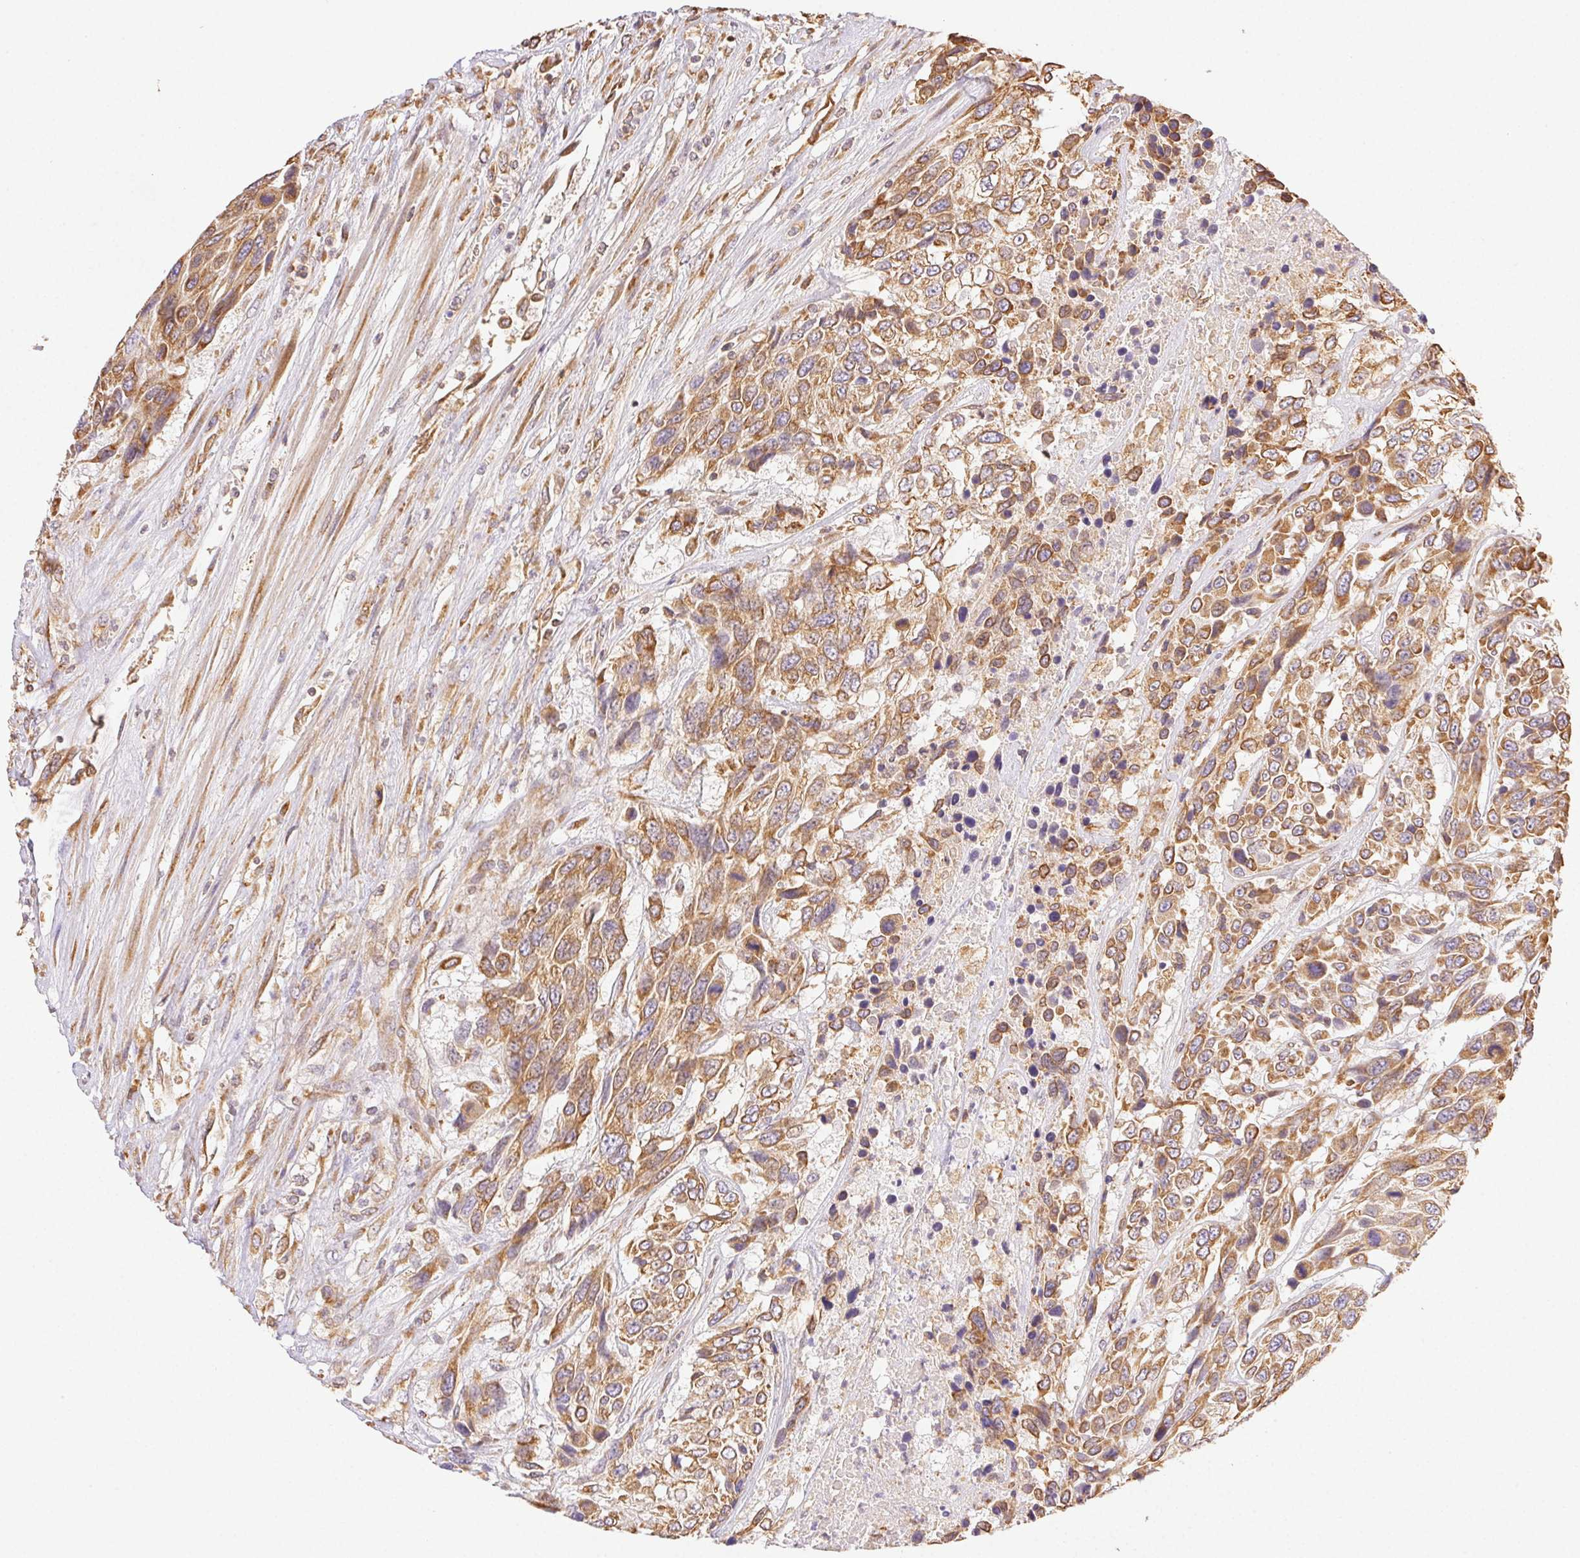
{"staining": {"intensity": "moderate", "quantity": ">75%", "location": "cytoplasmic/membranous"}, "tissue": "urothelial cancer", "cell_type": "Tumor cells", "image_type": "cancer", "snomed": [{"axis": "morphology", "description": "Urothelial carcinoma, High grade"}, {"axis": "topography", "description": "Urinary bladder"}], "caption": "Moderate cytoplasmic/membranous expression for a protein is appreciated in approximately >75% of tumor cells of urothelial cancer using immunohistochemistry (IHC).", "gene": "ENTREP1", "patient": {"sex": "female", "age": 70}}